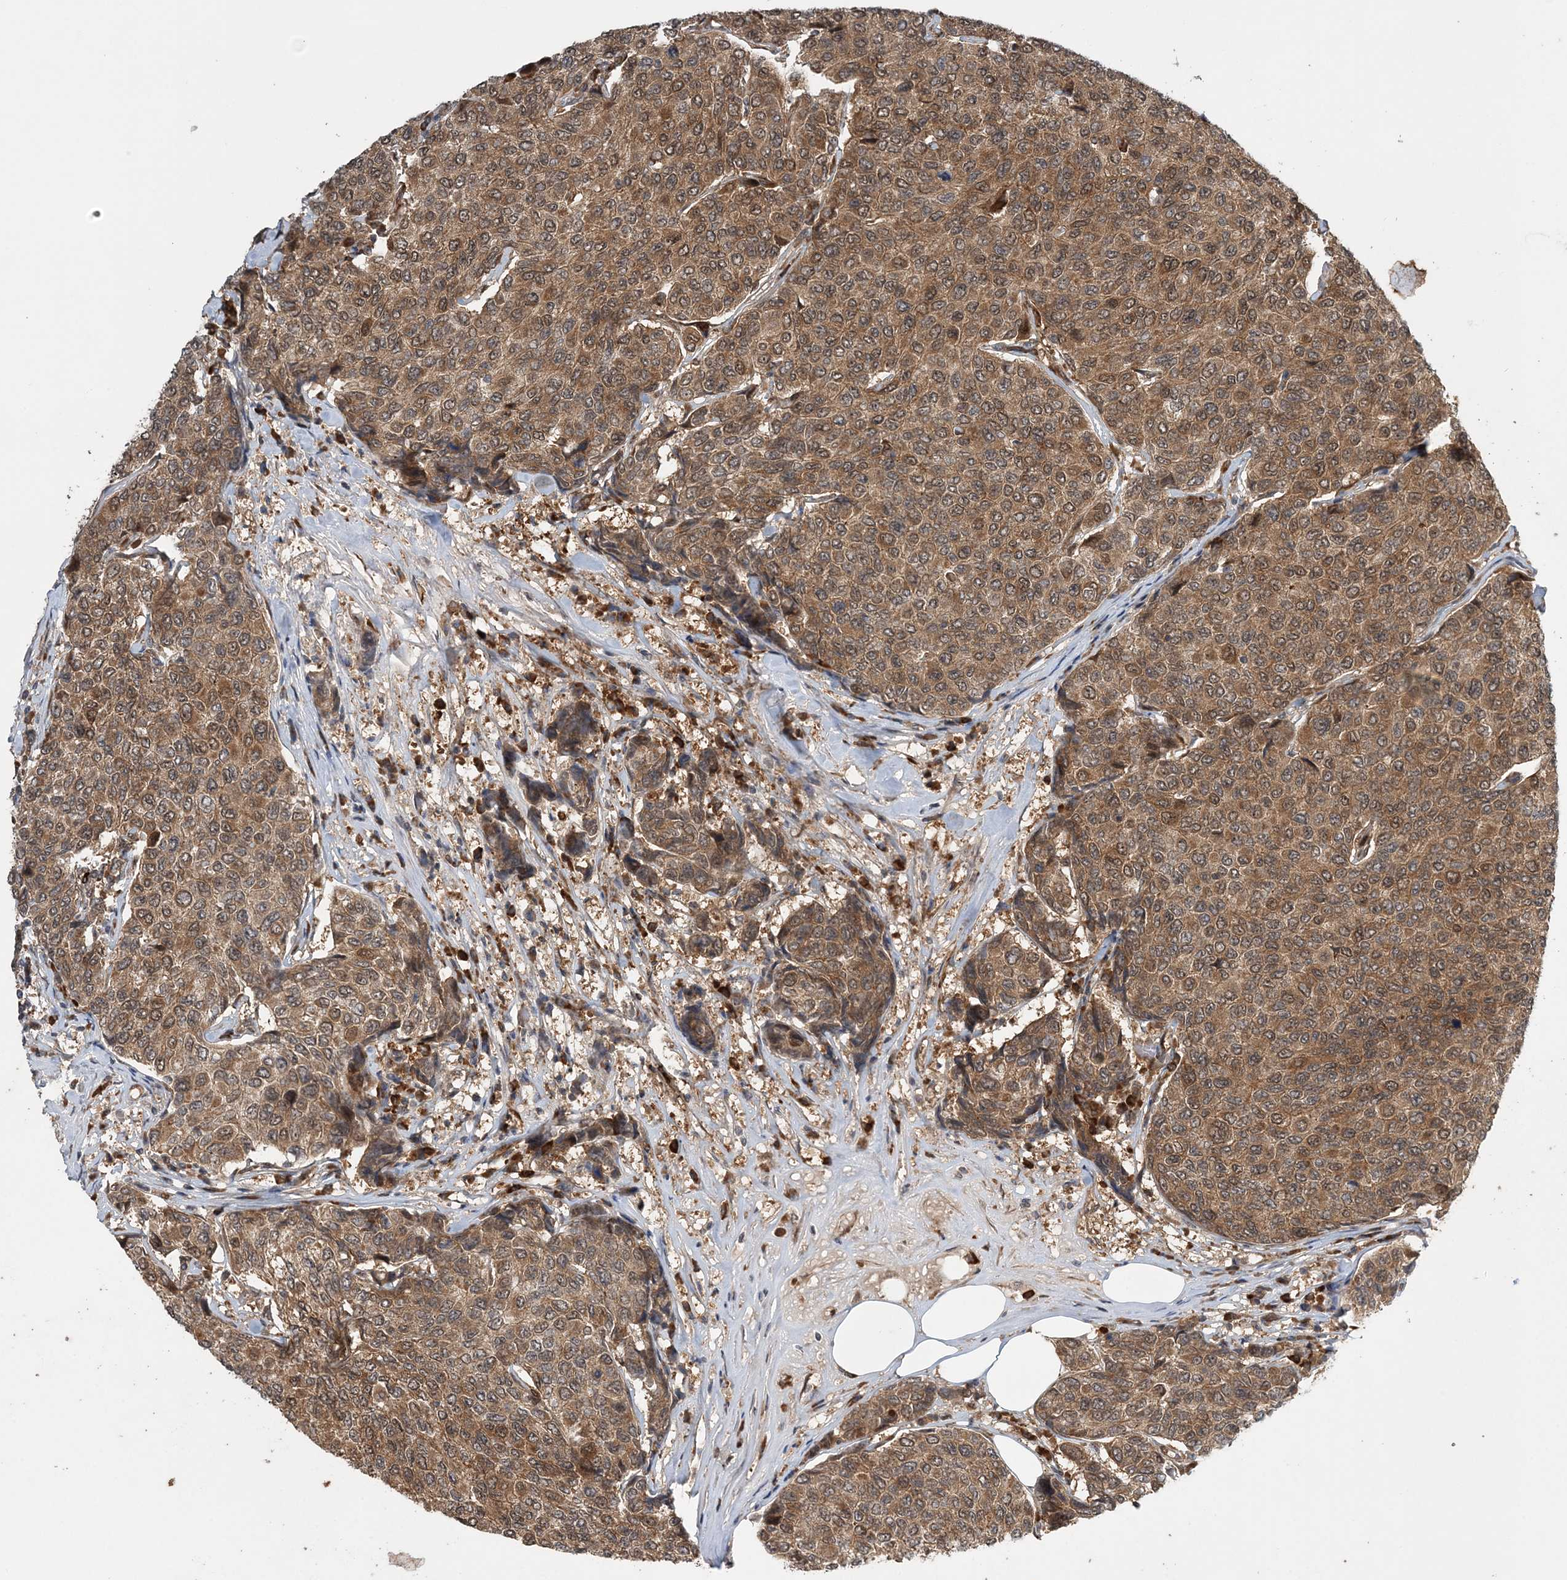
{"staining": {"intensity": "moderate", "quantity": ">75%", "location": "cytoplasmic/membranous"}, "tissue": "breast cancer", "cell_type": "Tumor cells", "image_type": "cancer", "snomed": [{"axis": "morphology", "description": "Duct carcinoma"}, {"axis": "topography", "description": "Breast"}], "caption": "This is a histology image of immunohistochemistry staining of breast cancer (intraductal carcinoma), which shows moderate expression in the cytoplasmic/membranous of tumor cells.", "gene": "UBTD2", "patient": {"sex": "female", "age": 55}}